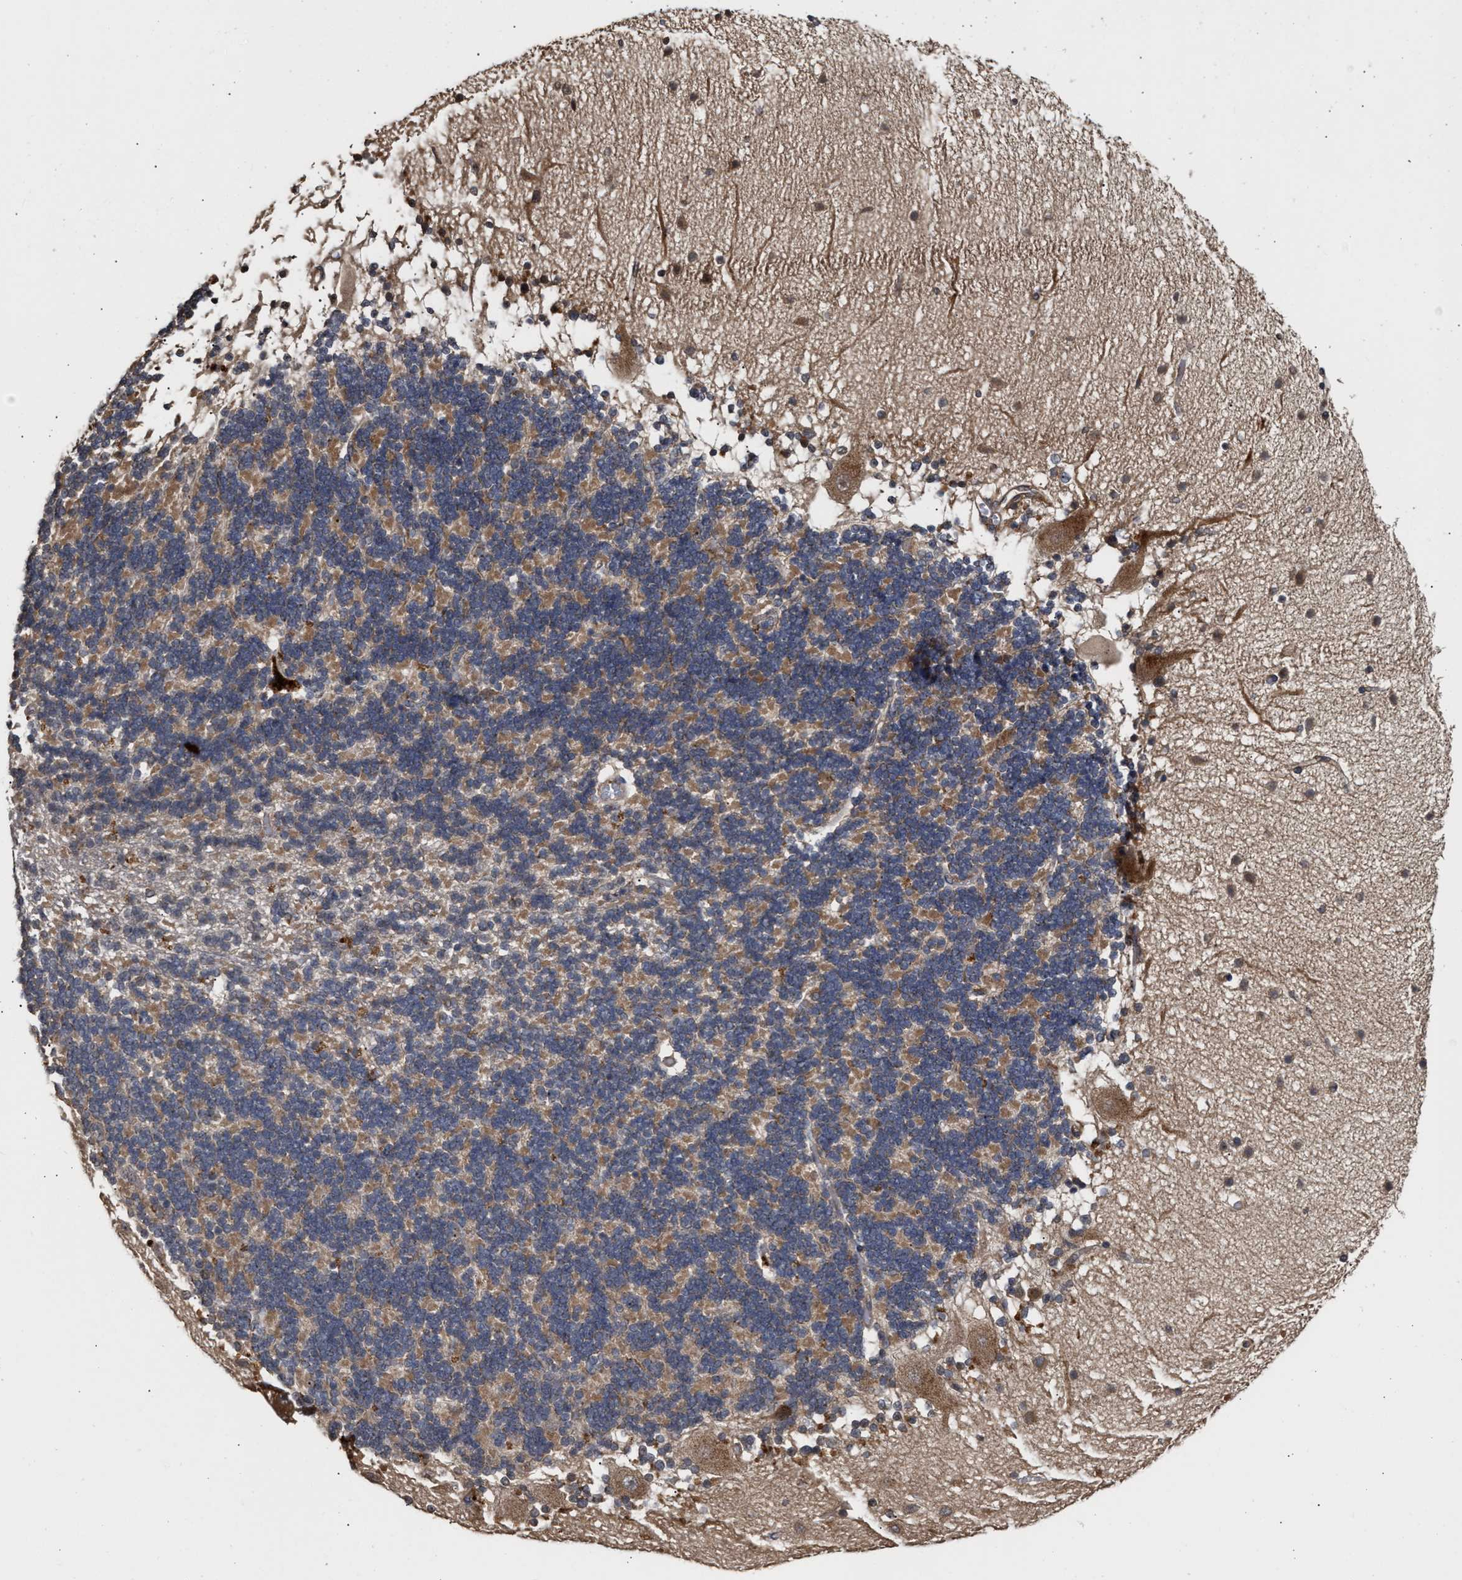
{"staining": {"intensity": "moderate", "quantity": "25%-75%", "location": "cytoplasmic/membranous"}, "tissue": "cerebellum", "cell_type": "Cells in granular layer", "image_type": "normal", "snomed": [{"axis": "morphology", "description": "Normal tissue, NOS"}, {"axis": "topography", "description": "Cerebellum"}], "caption": "Cells in granular layer show medium levels of moderate cytoplasmic/membranous staining in approximately 25%-75% of cells in unremarkable cerebellum.", "gene": "SAR1A", "patient": {"sex": "female", "age": 54}}